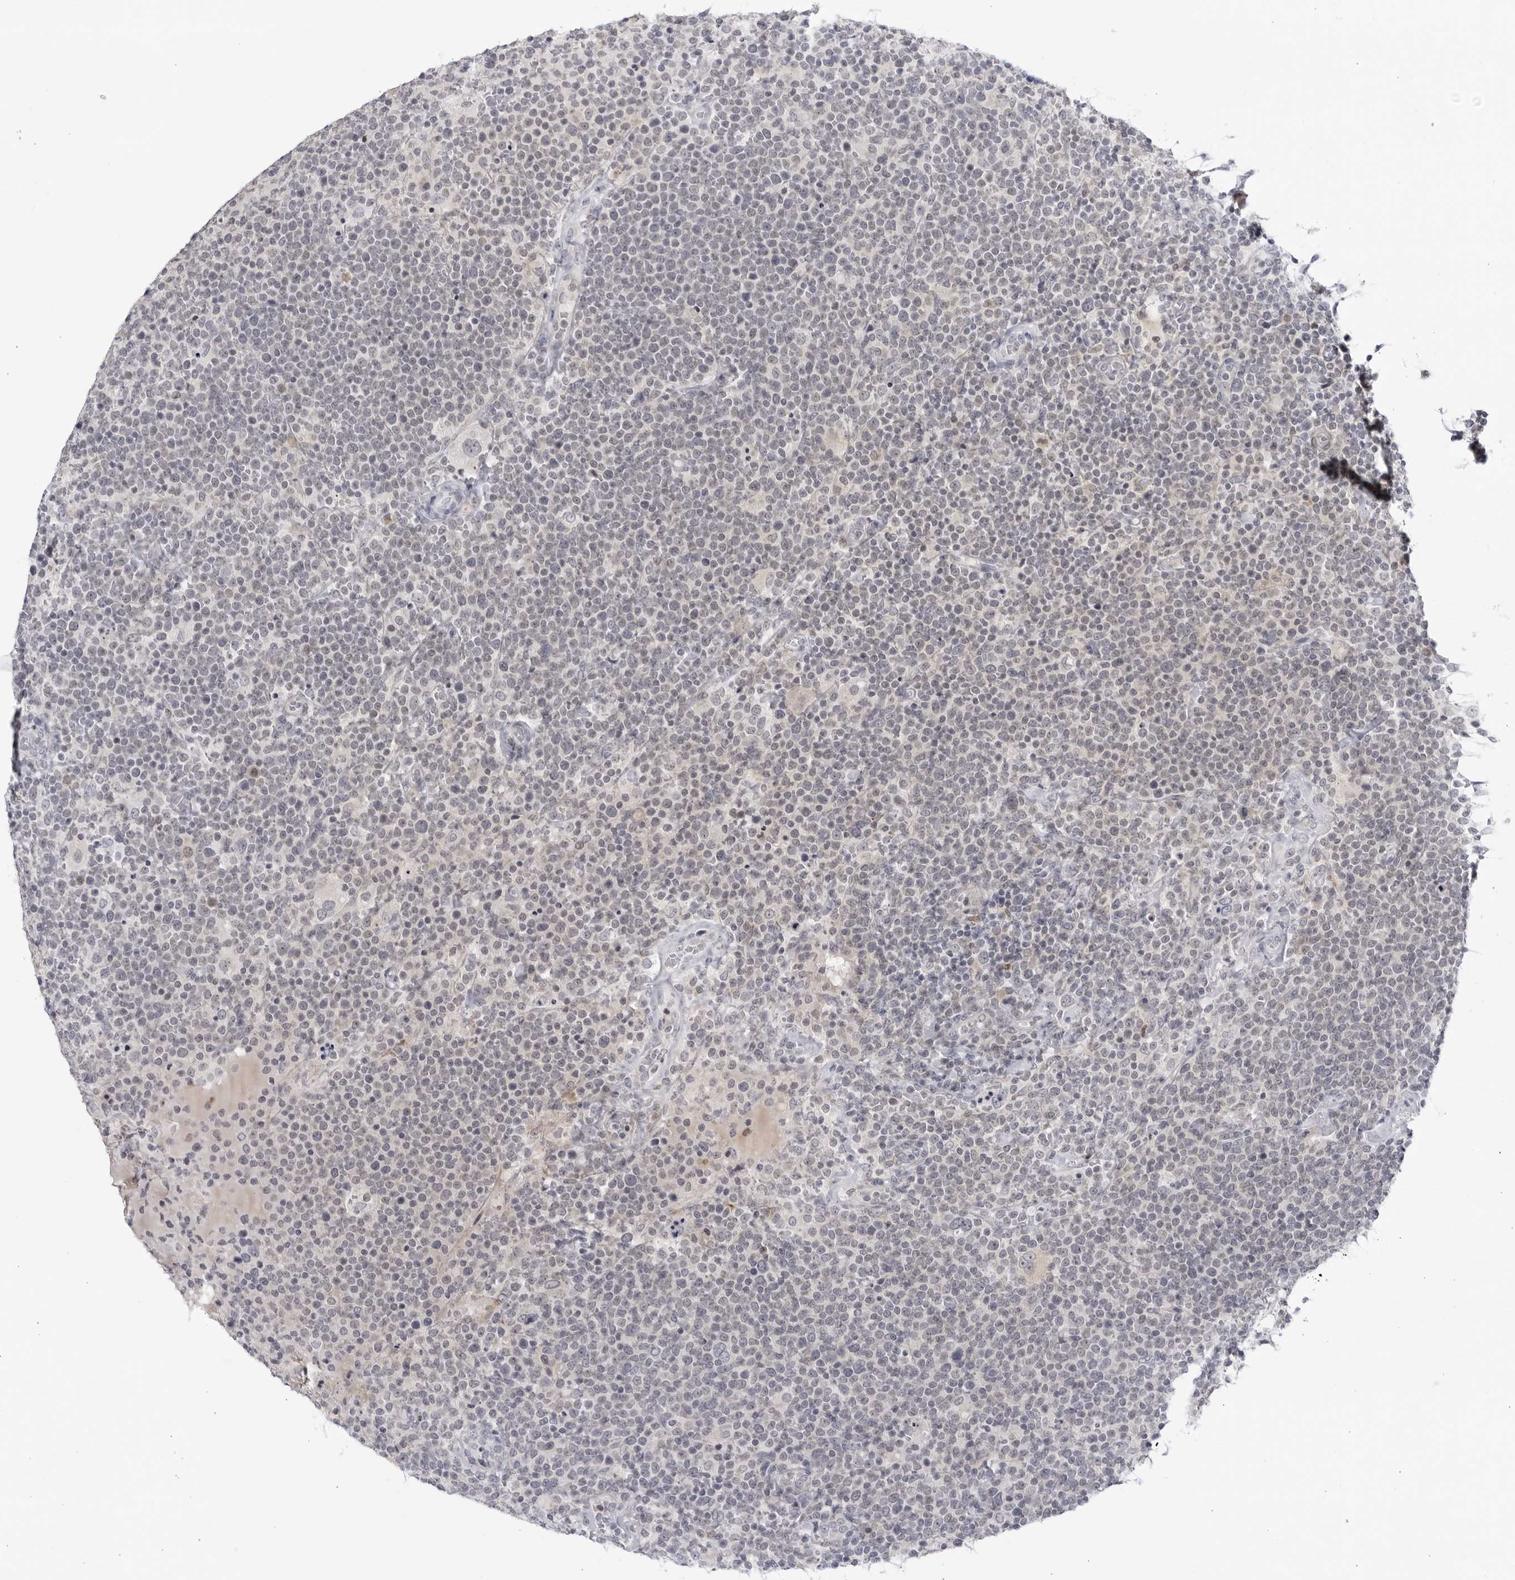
{"staining": {"intensity": "negative", "quantity": "none", "location": "none"}, "tissue": "lymphoma", "cell_type": "Tumor cells", "image_type": "cancer", "snomed": [{"axis": "morphology", "description": "Malignant lymphoma, non-Hodgkin's type, High grade"}, {"axis": "topography", "description": "Lymph node"}], "caption": "High magnification brightfield microscopy of malignant lymphoma, non-Hodgkin's type (high-grade) stained with DAB (brown) and counterstained with hematoxylin (blue): tumor cells show no significant expression.", "gene": "CNBD1", "patient": {"sex": "male", "age": 61}}